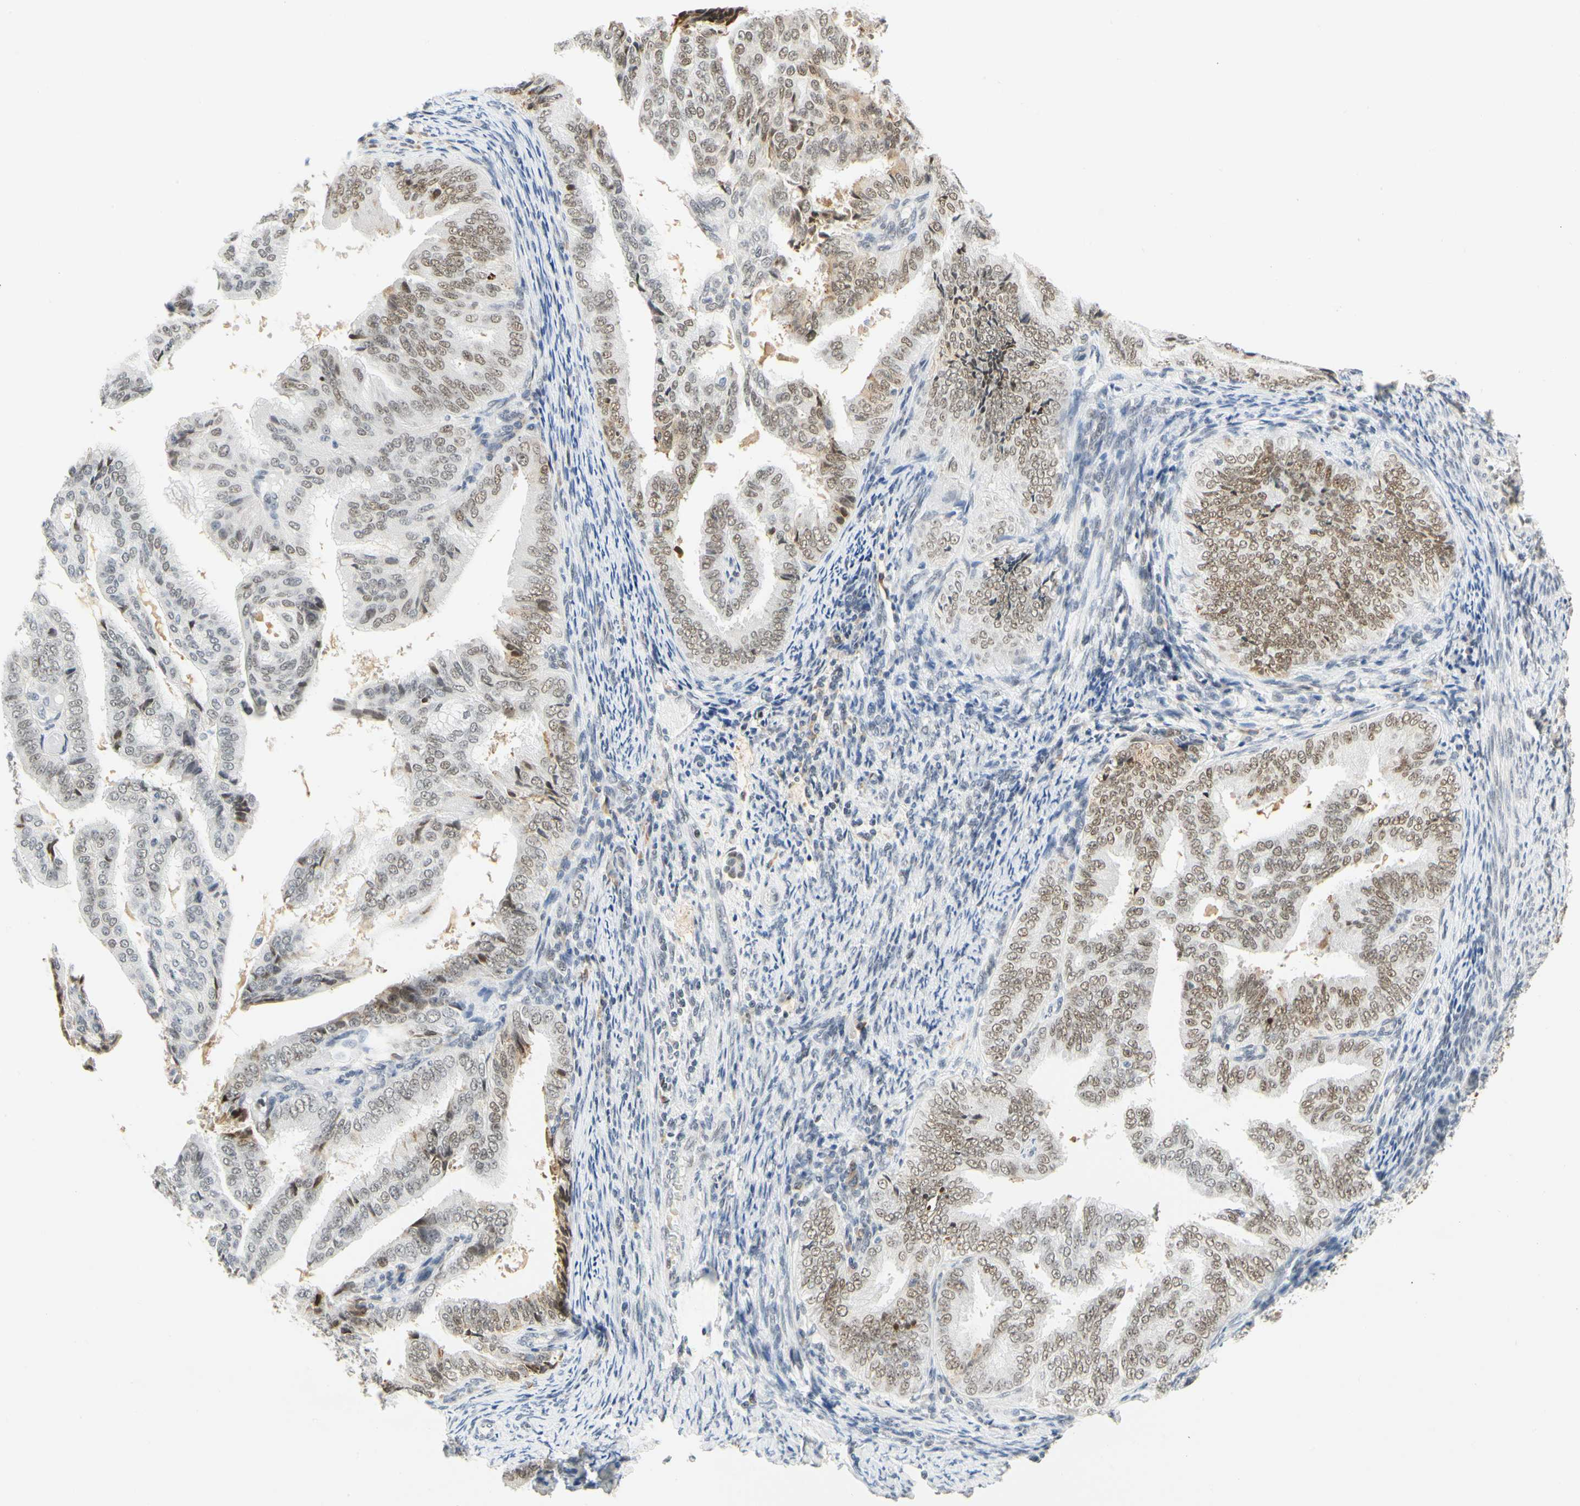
{"staining": {"intensity": "moderate", "quantity": ">75%", "location": "nuclear"}, "tissue": "endometrial cancer", "cell_type": "Tumor cells", "image_type": "cancer", "snomed": [{"axis": "morphology", "description": "Adenocarcinoma, NOS"}, {"axis": "topography", "description": "Endometrium"}], "caption": "The immunohistochemical stain shows moderate nuclear expression in tumor cells of endometrial adenocarcinoma tissue.", "gene": "ZSCAN16", "patient": {"sex": "female", "age": 58}}